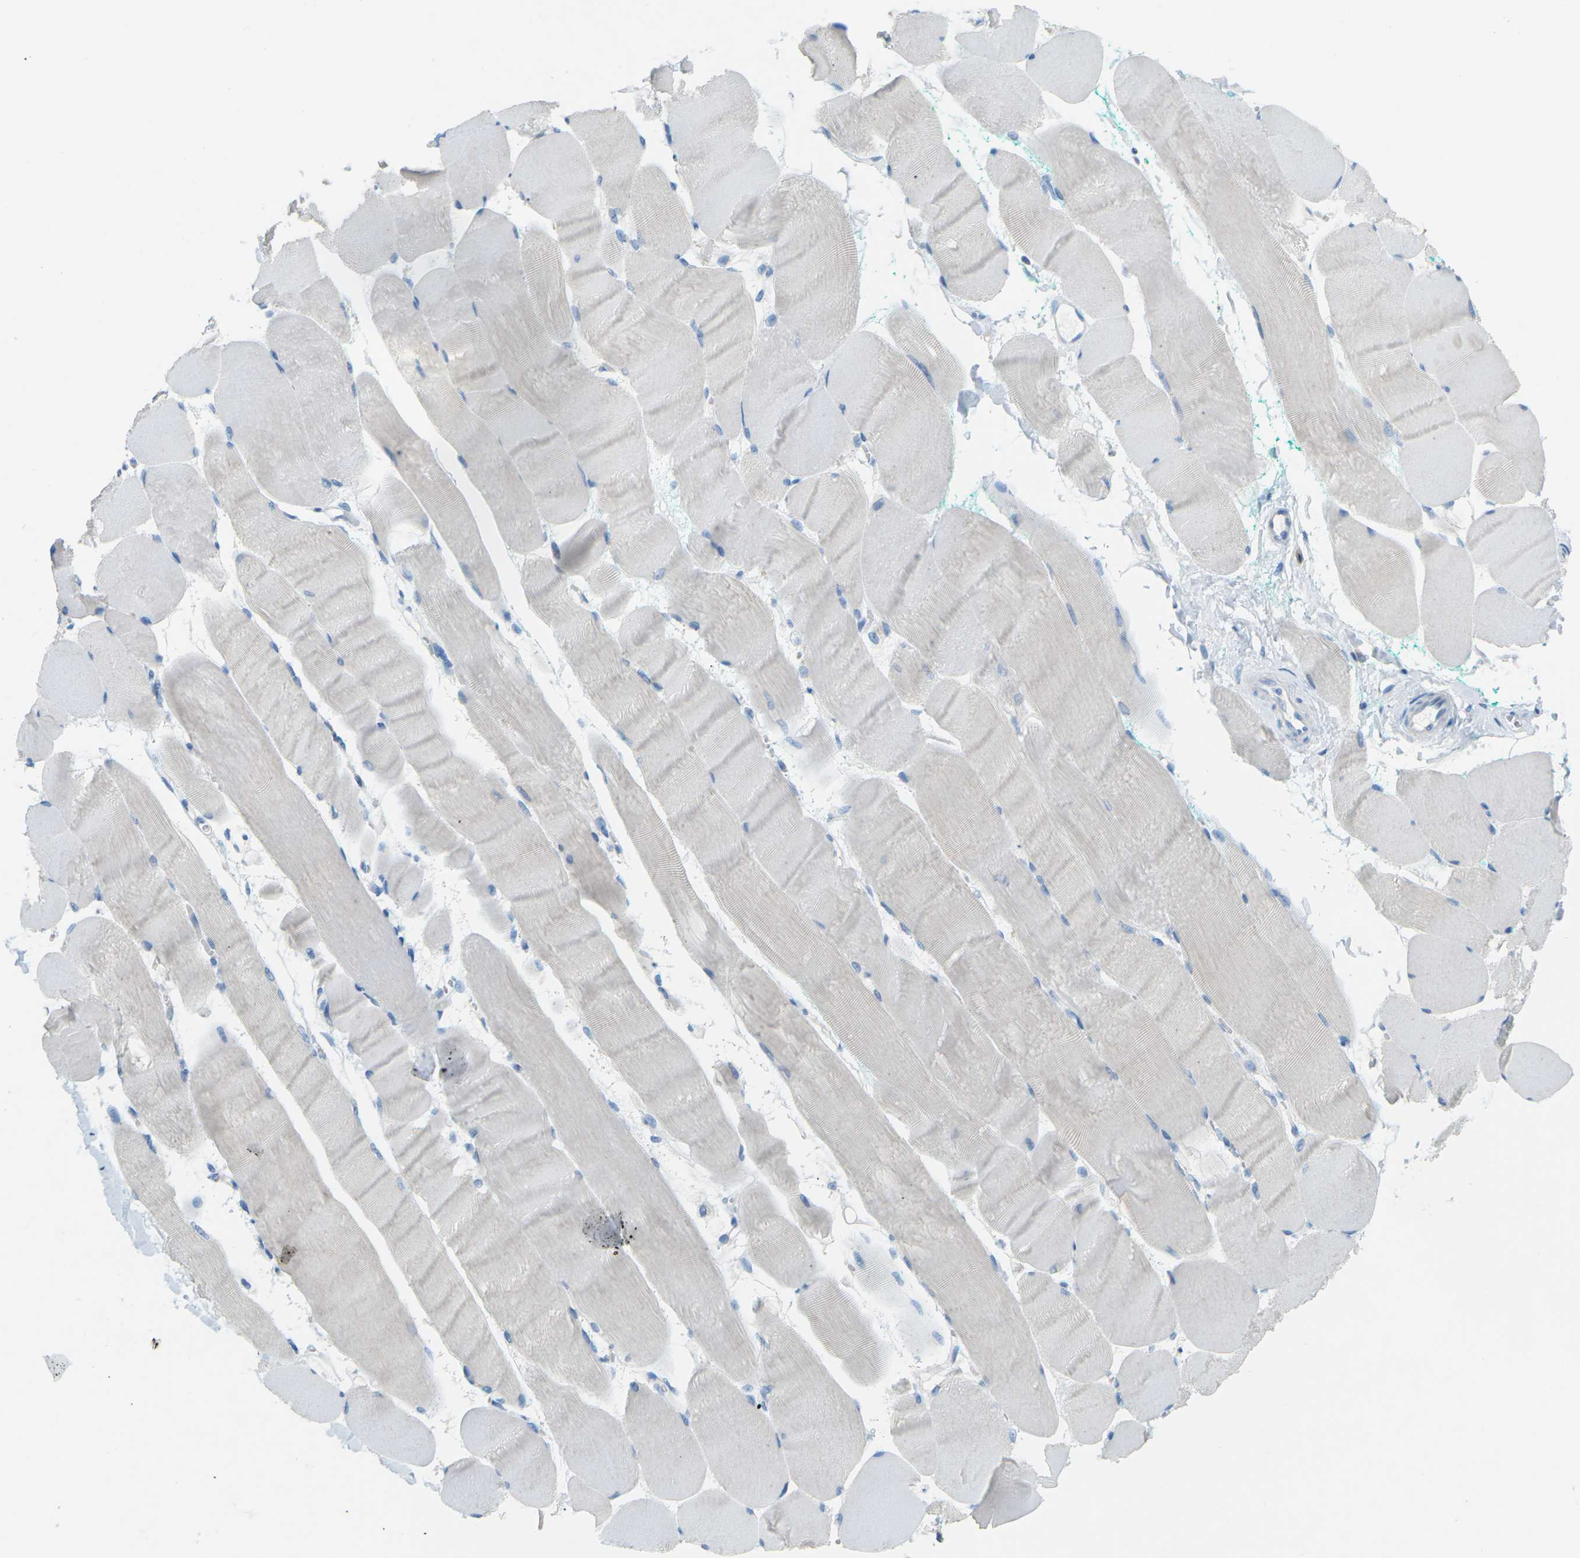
{"staining": {"intensity": "negative", "quantity": "none", "location": "none"}, "tissue": "skeletal muscle", "cell_type": "Myocytes", "image_type": "normal", "snomed": [{"axis": "morphology", "description": "Normal tissue, NOS"}, {"axis": "morphology", "description": "Squamous cell carcinoma, NOS"}, {"axis": "topography", "description": "Skeletal muscle"}], "caption": "Immunohistochemistry (IHC) image of normal skeletal muscle: skeletal muscle stained with DAB (3,3'-diaminobenzidine) reveals no significant protein staining in myocytes.", "gene": "CDH16", "patient": {"sex": "male", "age": 51}}